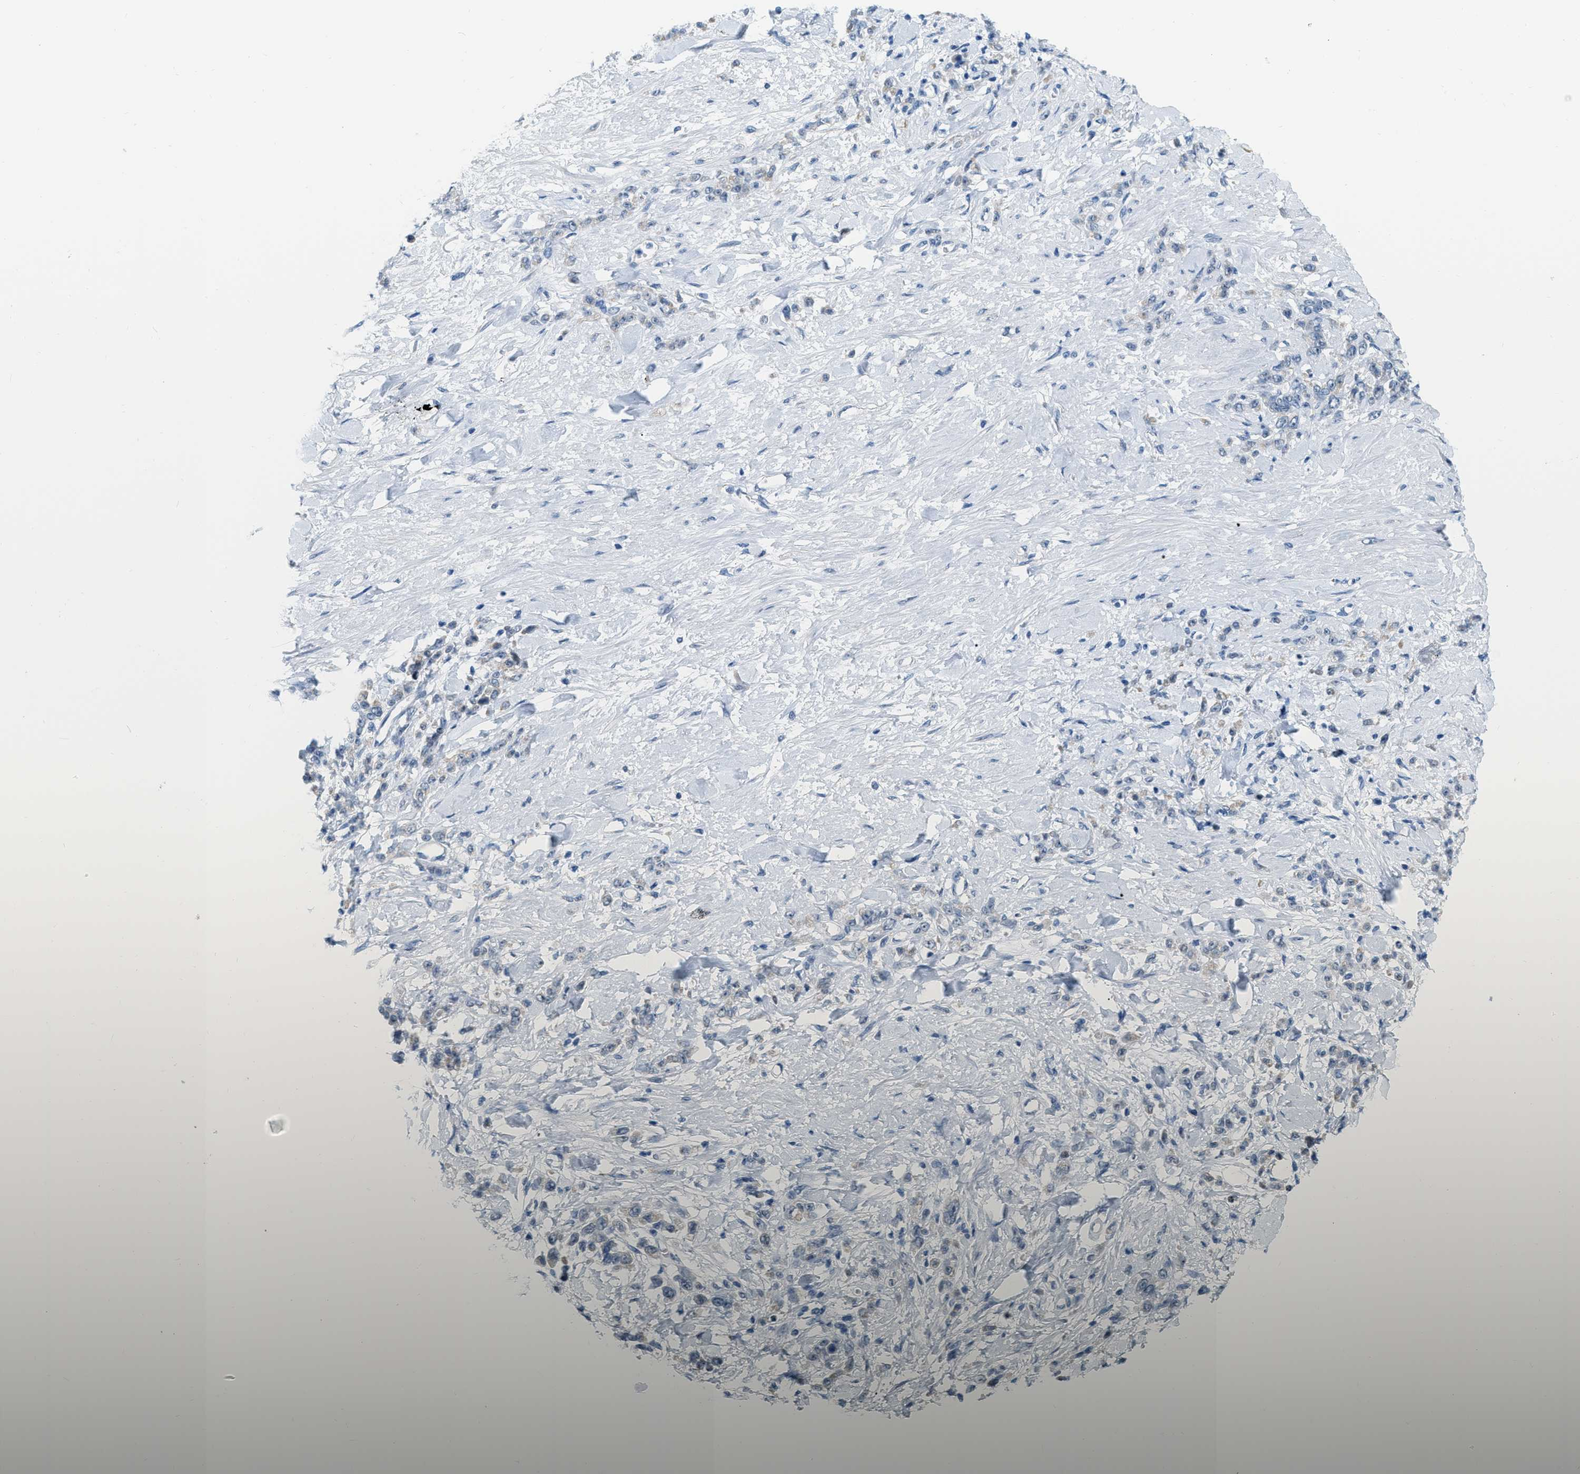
{"staining": {"intensity": "negative", "quantity": "none", "location": "none"}, "tissue": "stomach cancer", "cell_type": "Tumor cells", "image_type": "cancer", "snomed": [{"axis": "morphology", "description": "Normal tissue, NOS"}, {"axis": "morphology", "description": "Adenocarcinoma, NOS"}, {"axis": "topography", "description": "Stomach"}], "caption": "Tumor cells show no significant protein staining in adenocarcinoma (stomach).", "gene": "PHRF1", "patient": {"sex": "male", "age": 82}}